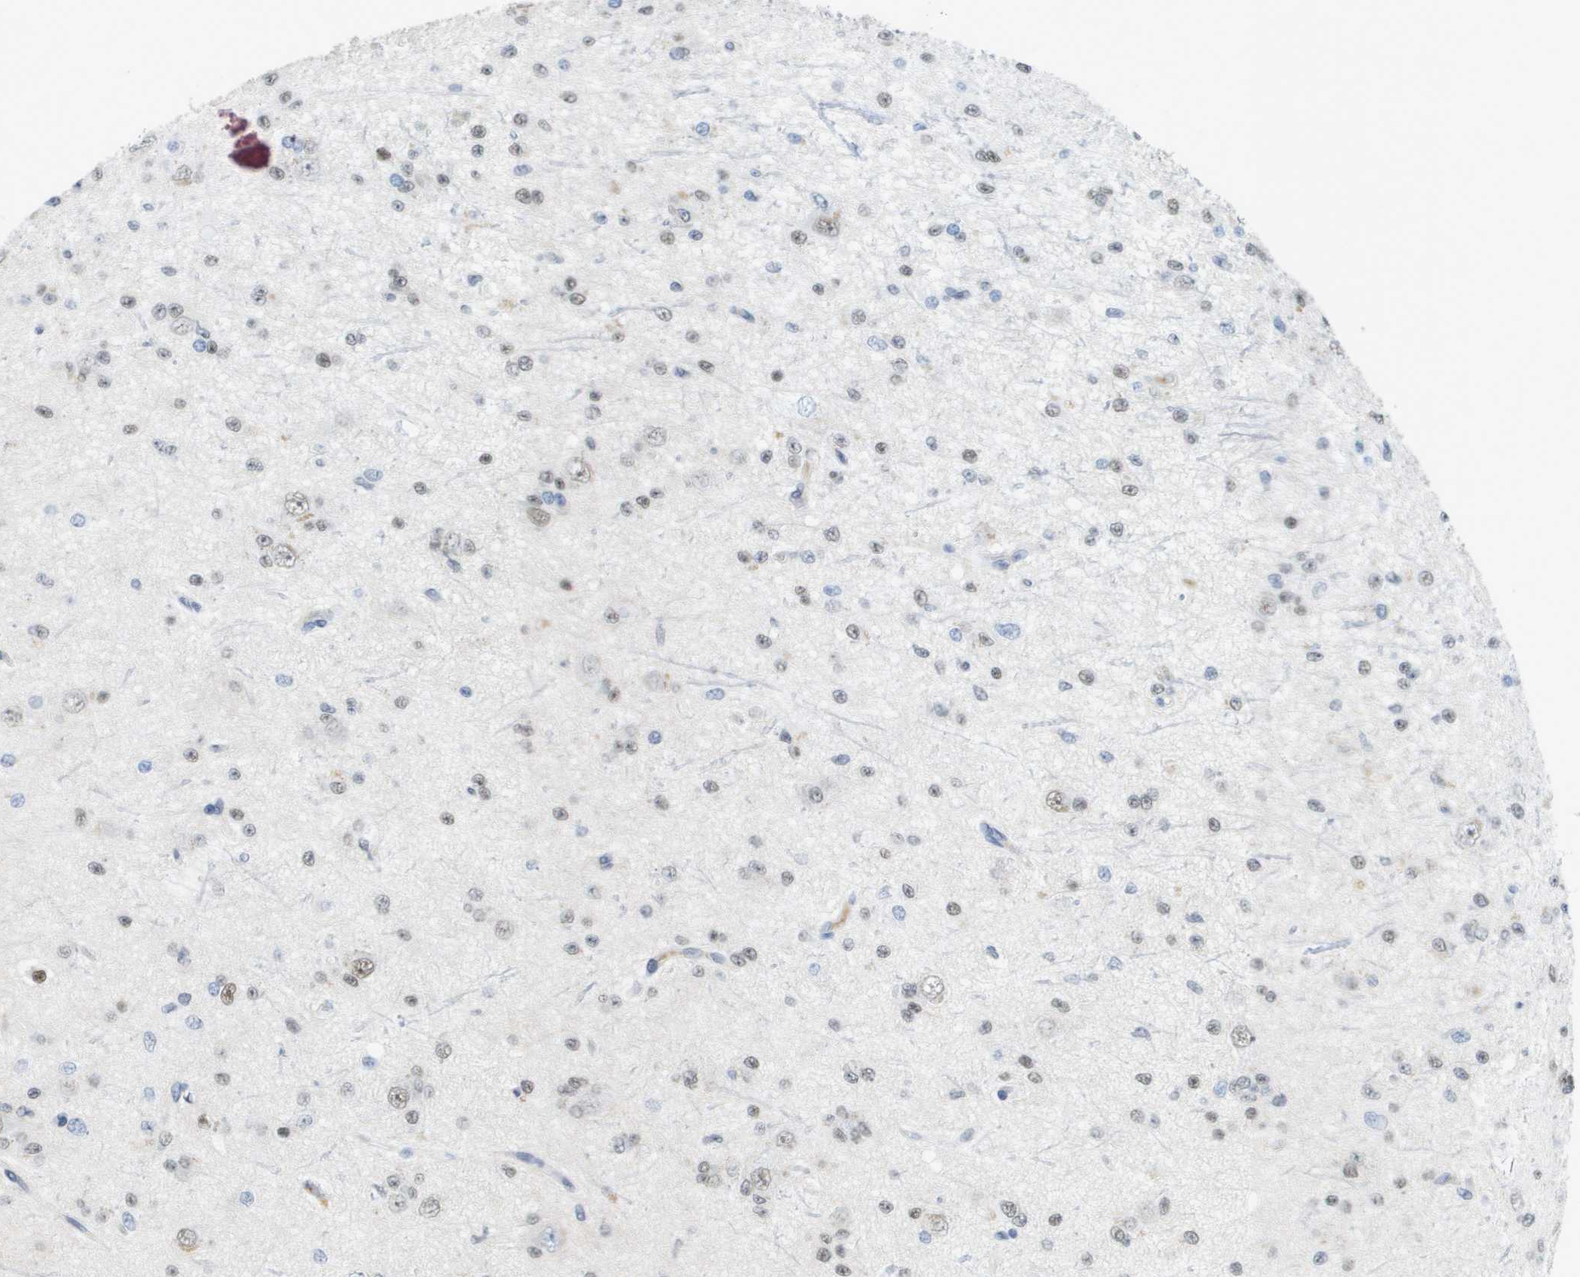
{"staining": {"intensity": "weak", "quantity": "25%-75%", "location": "nuclear"}, "tissue": "glioma", "cell_type": "Tumor cells", "image_type": "cancer", "snomed": [{"axis": "morphology", "description": "Glioma, malignant, Low grade"}, {"axis": "topography", "description": "Brain"}], "caption": "Immunohistochemistry micrograph of neoplastic tissue: glioma stained using immunohistochemistry (IHC) reveals low levels of weak protein expression localized specifically in the nuclear of tumor cells, appearing as a nuclear brown color.", "gene": "TP53RK", "patient": {"sex": "male", "age": 38}}